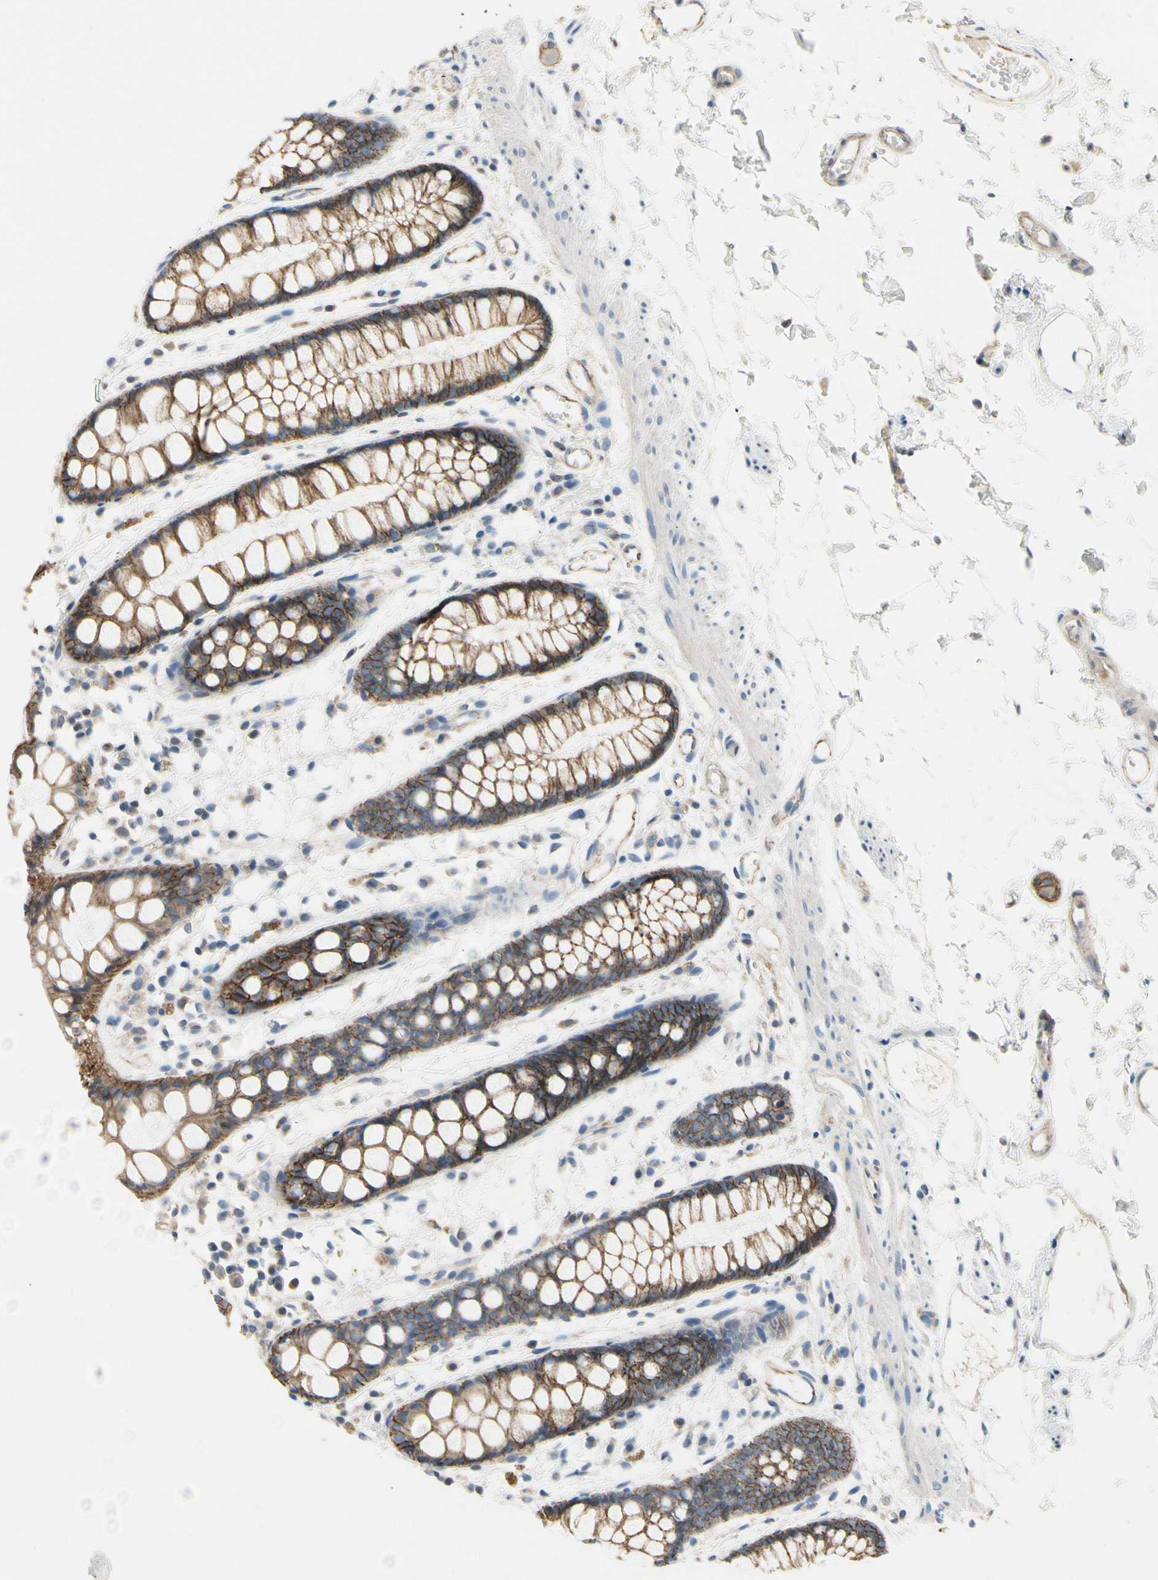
{"staining": {"intensity": "moderate", "quantity": ">75%", "location": "cytoplasmic/membranous"}, "tissue": "rectum", "cell_type": "Glandular cells", "image_type": "normal", "snomed": [{"axis": "morphology", "description": "Normal tissue, NOS"}, {"axis": "topography", "description": "Rectum"}], "caption": "Immunohistochemical staining of unremarkable human rectum demonstrates moderate cytoplasmic/membranous protein staining in approximately >75% of glandular cells. (DAB IHC, brown staining for protein, blue staining for nuclei).", "gene": "LGR6", "patient": {"sex": "female", "age": 66}}